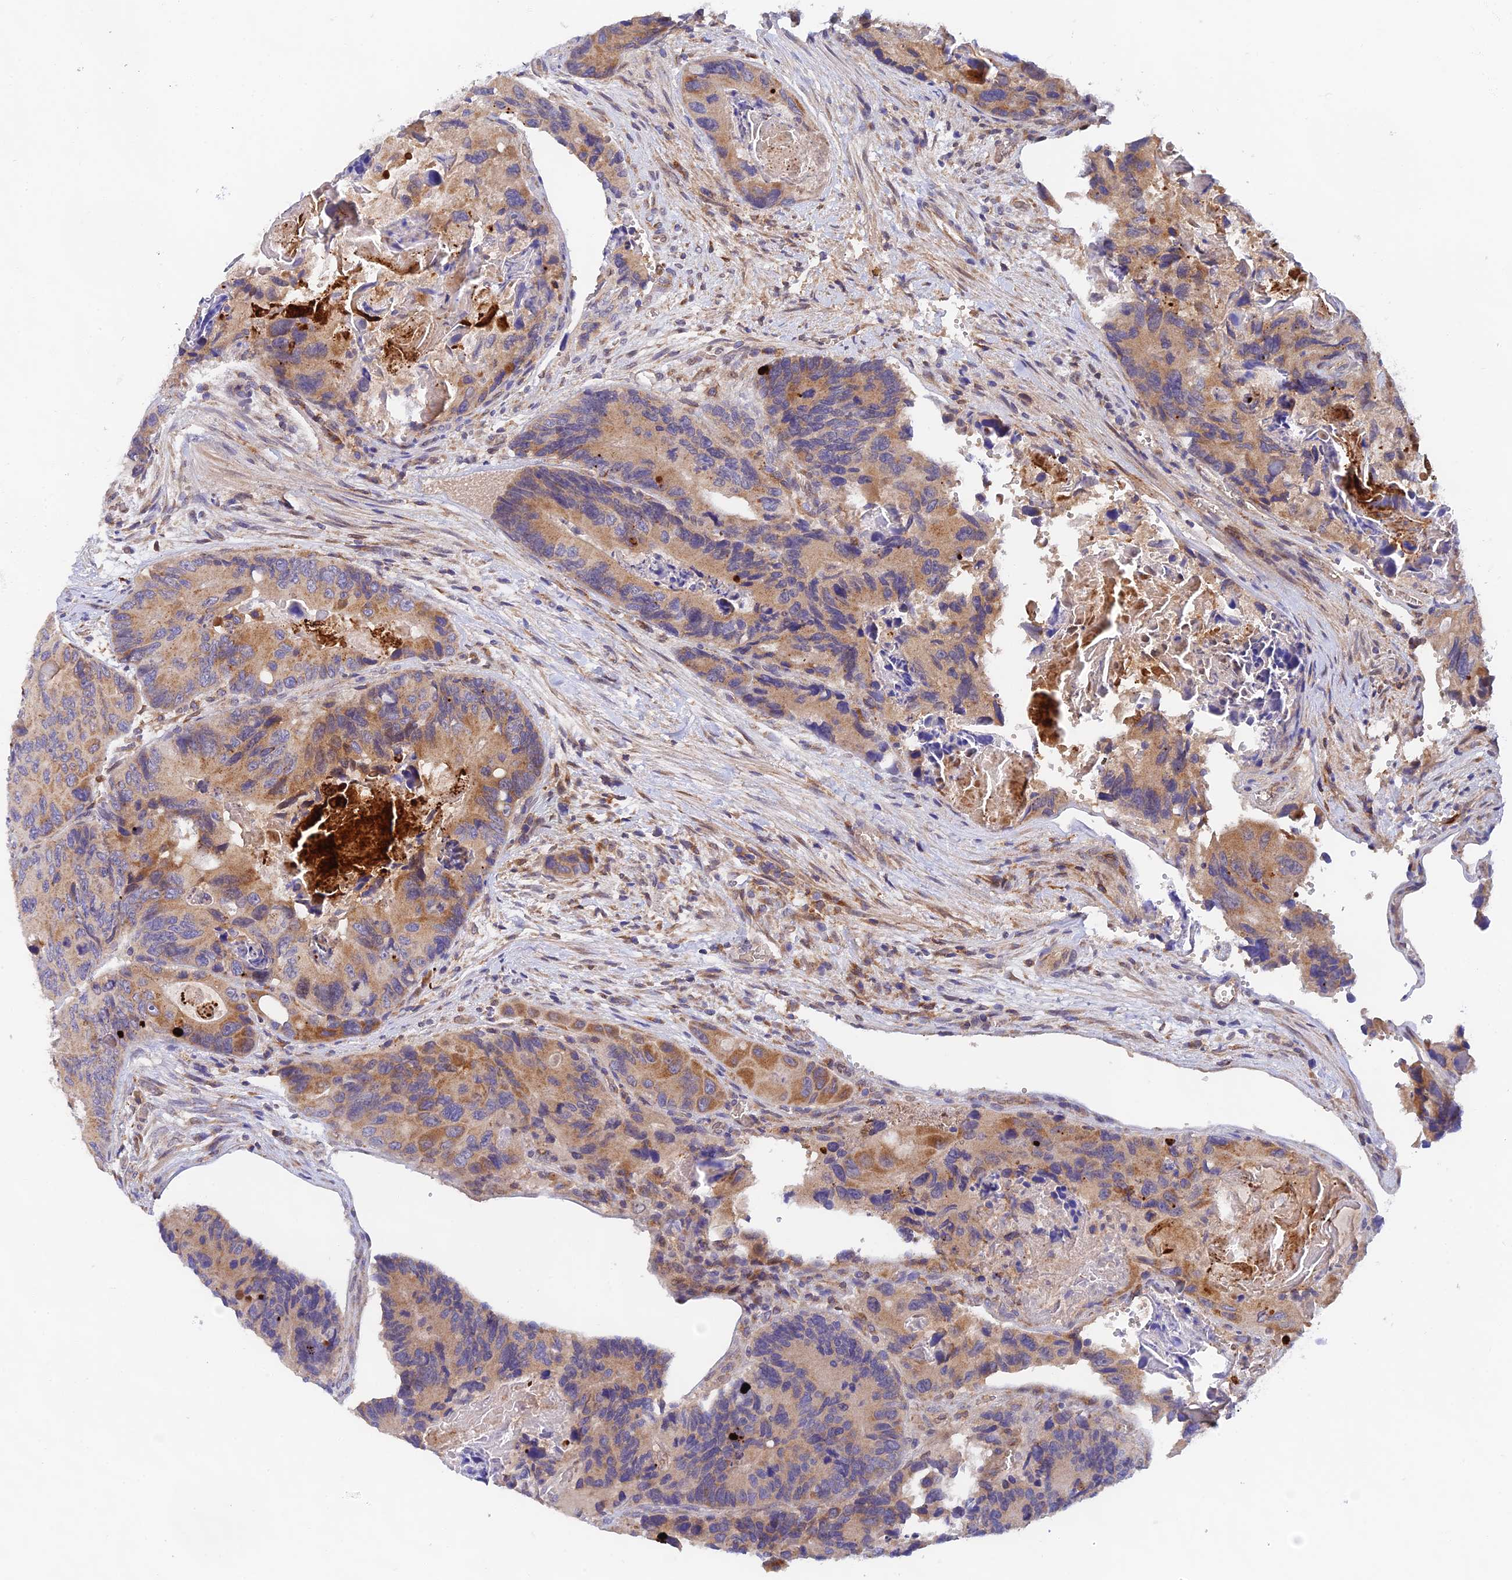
{"staining": {"intensity": "moderate", "quantity": ">75%", "location": "cytoplasmic/membranous"}, "tissue": "colorectal cancer", "cell_type": "Tumor cells", "image_type": "cancer", "snomed": [{"axis": "morphology", "description": "Adenocarcinoma, NOS"}, {"axis": "topography", "description": "Colon"}], "caption": "An immunohistochemistry (IHC) micrograph of tumor tissue is shown. Protein staining in brown highlights moderate cytoplasmic/membranous positivity in adenocarcinoma (colorectal) within tumor cells.", "gene": "RANBP6", "patient": {"sex": "male", "age": 84}}